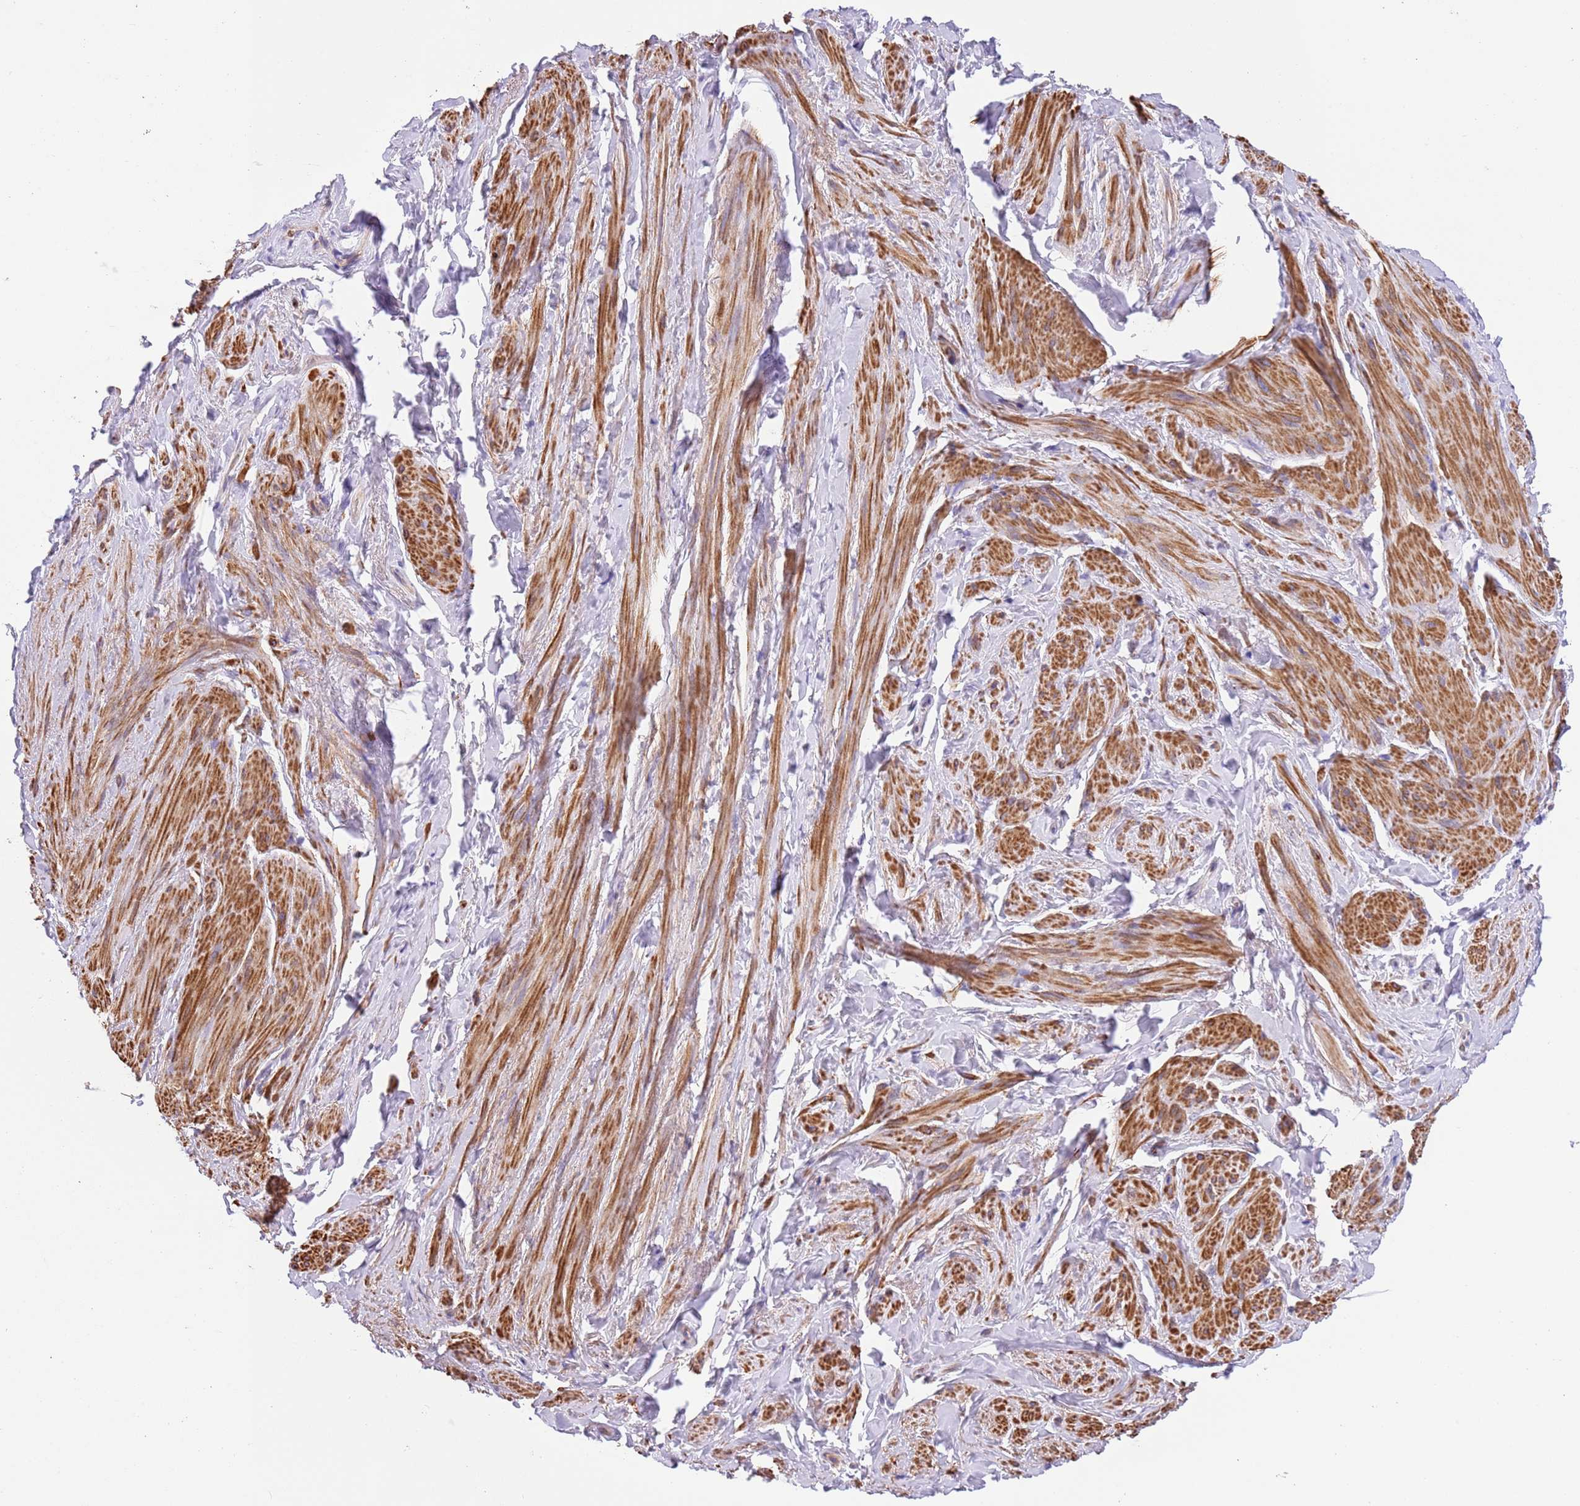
{"staining": {"intensity": "moderate", "quantity": ">75%", "location": "cytoplasmic/membranous"}, "tissue": "smooth muscle", "cell_type": "Smooth muscle cells", "image_type": "normal", "snomed": [{"axis": "morphology", "description": "Normal tissue, NOS"}, {"axis": "topography", "description": "Smooth muscle"}, {"axis": "topography", "description": "Peripheral nerve tissue"}], "caption": "A medium amount of moderate cytoplasmic/membranous staining is present in about >75% of smooth muscle cells in benign smooth muscle.", "gene": "PIGA", "patient": {"sex": "male", "age": 69}}